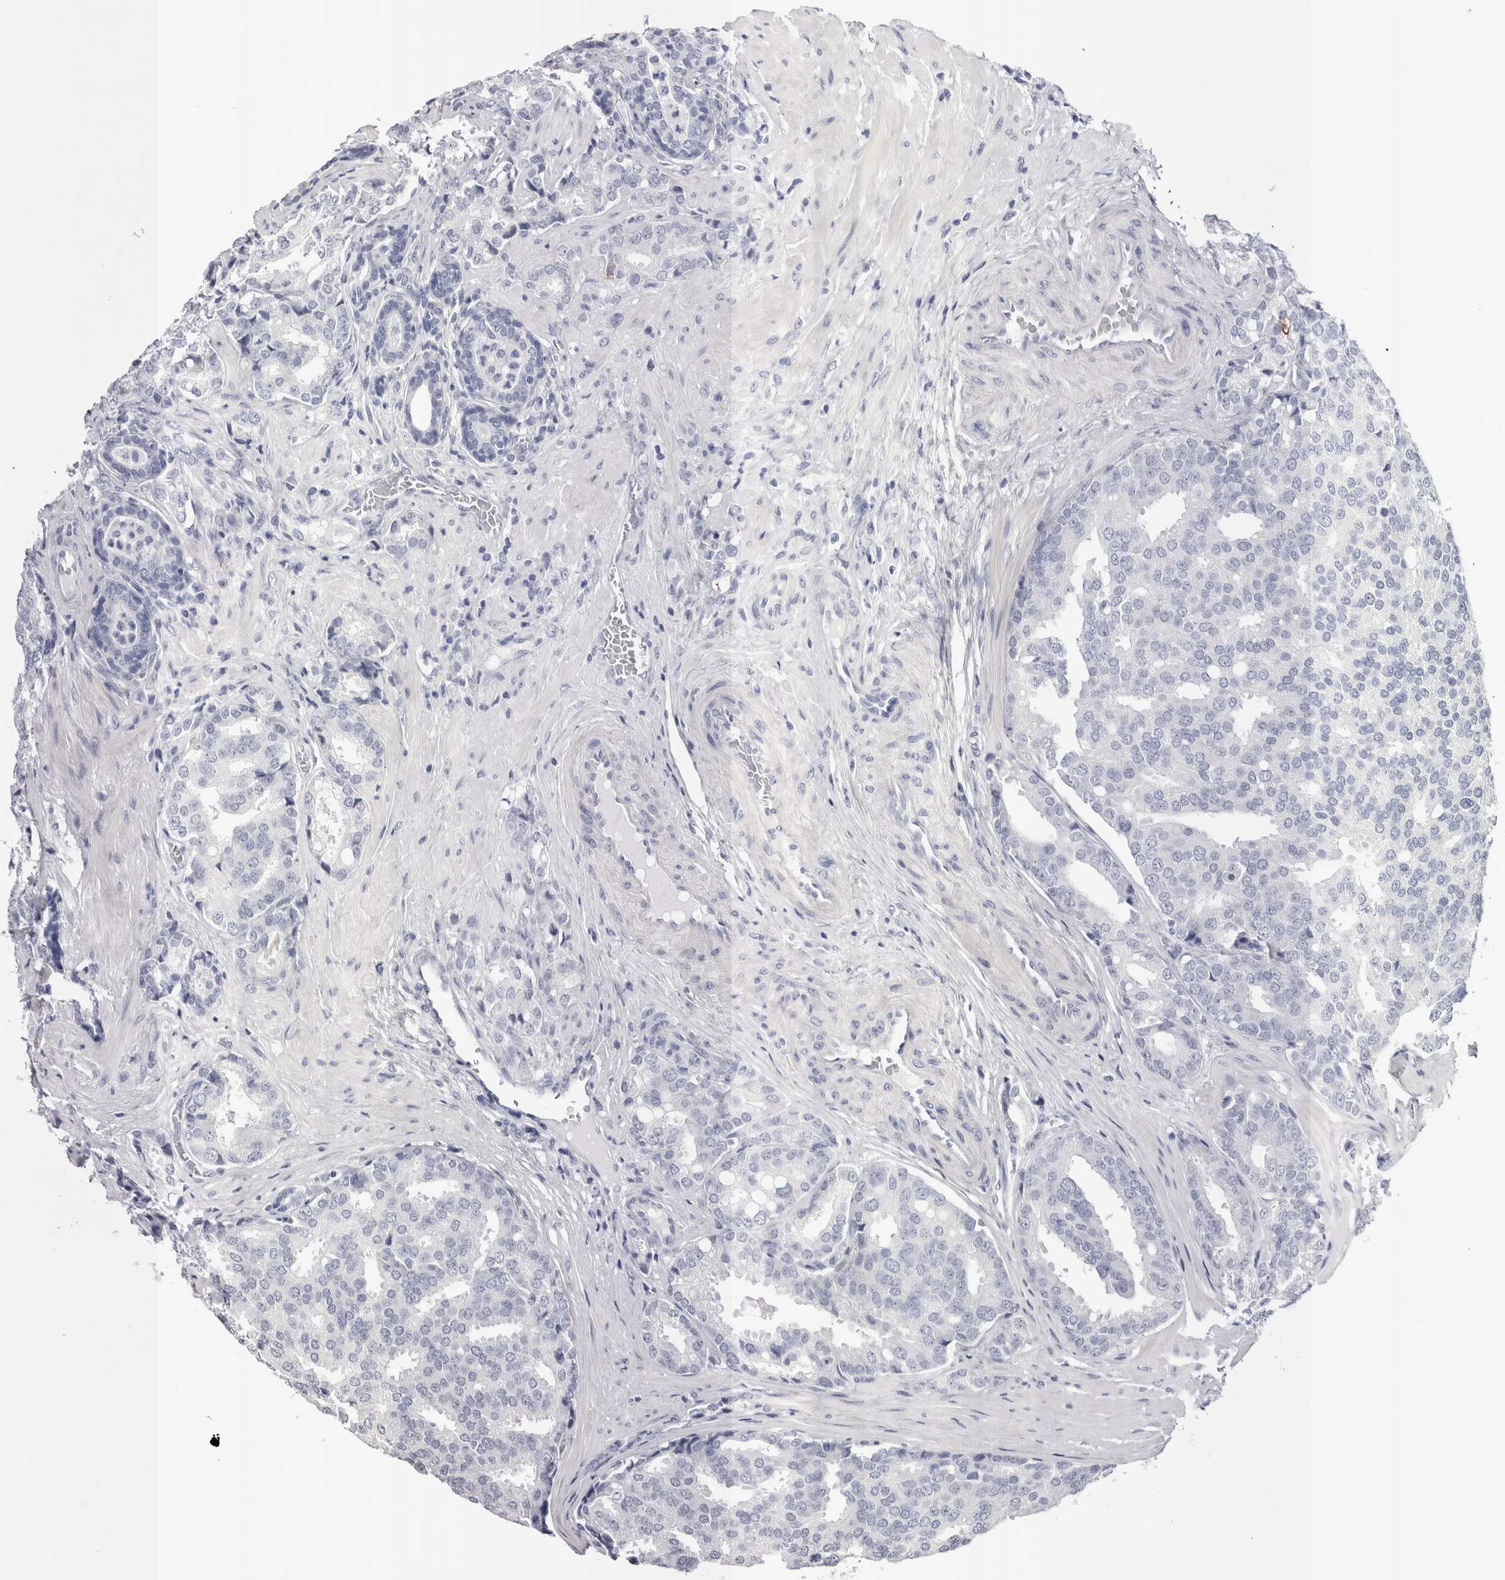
{"staining": {"intensity": "negative", "quantity": "none", "location": "none"}, "tissue": "prostate cancer", "cell_type": "Tumor cells", "image_type": "cancer", "snomed": [{"axis": "morphology", "description": "Adenocarcinoma, High grade"}, {"axis": "topography", "description": "Prostate"}], "caption": "This is an immunohistochemistry (IHC) micrograph of prostate high-grade adenocarcinoma. There is no expression in tumor cells.", "gene": "PWP2", "patient": {"sex": "male", "age": 50}}